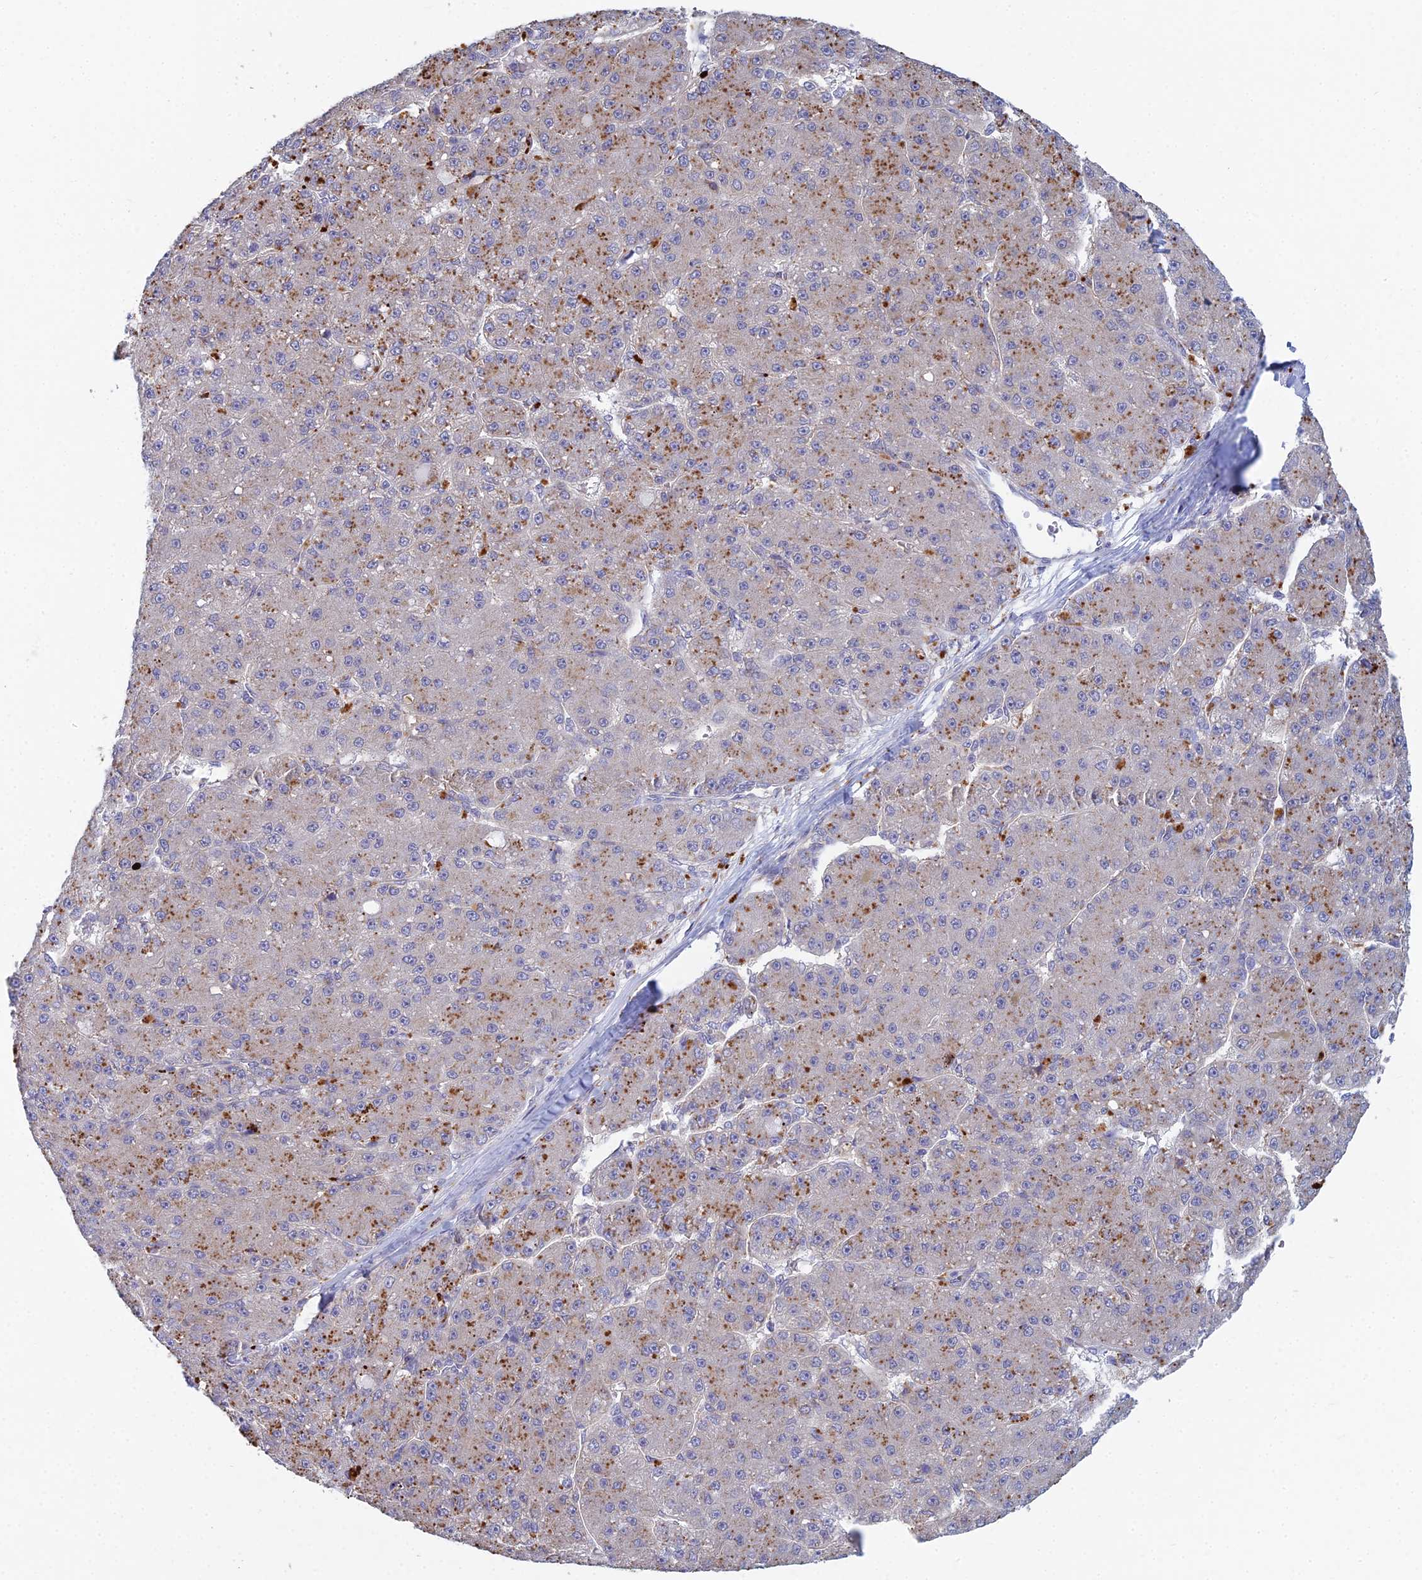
{"staining": {"intensity": "moderate", "quantity": "25%-75%", "location": "cytoplasmic/membranous"}, "tissue": "liver cancer", "cell_type": "Tumor cells", "image_type": "cancer", "snomed": [{"axis": "morphology", "description": "Carcinoma, Hepatocellular, NOS"}, {"axis": "topography", "description": "Liver"}], "caption": "Liver cancer (hepatocellular carcinoma) stained for a protein reveals moderate cytoplasmic/membranous positivity in tumor cells.", "gene": "METTL26", "patient": {"sex": "male", "age": 67}}